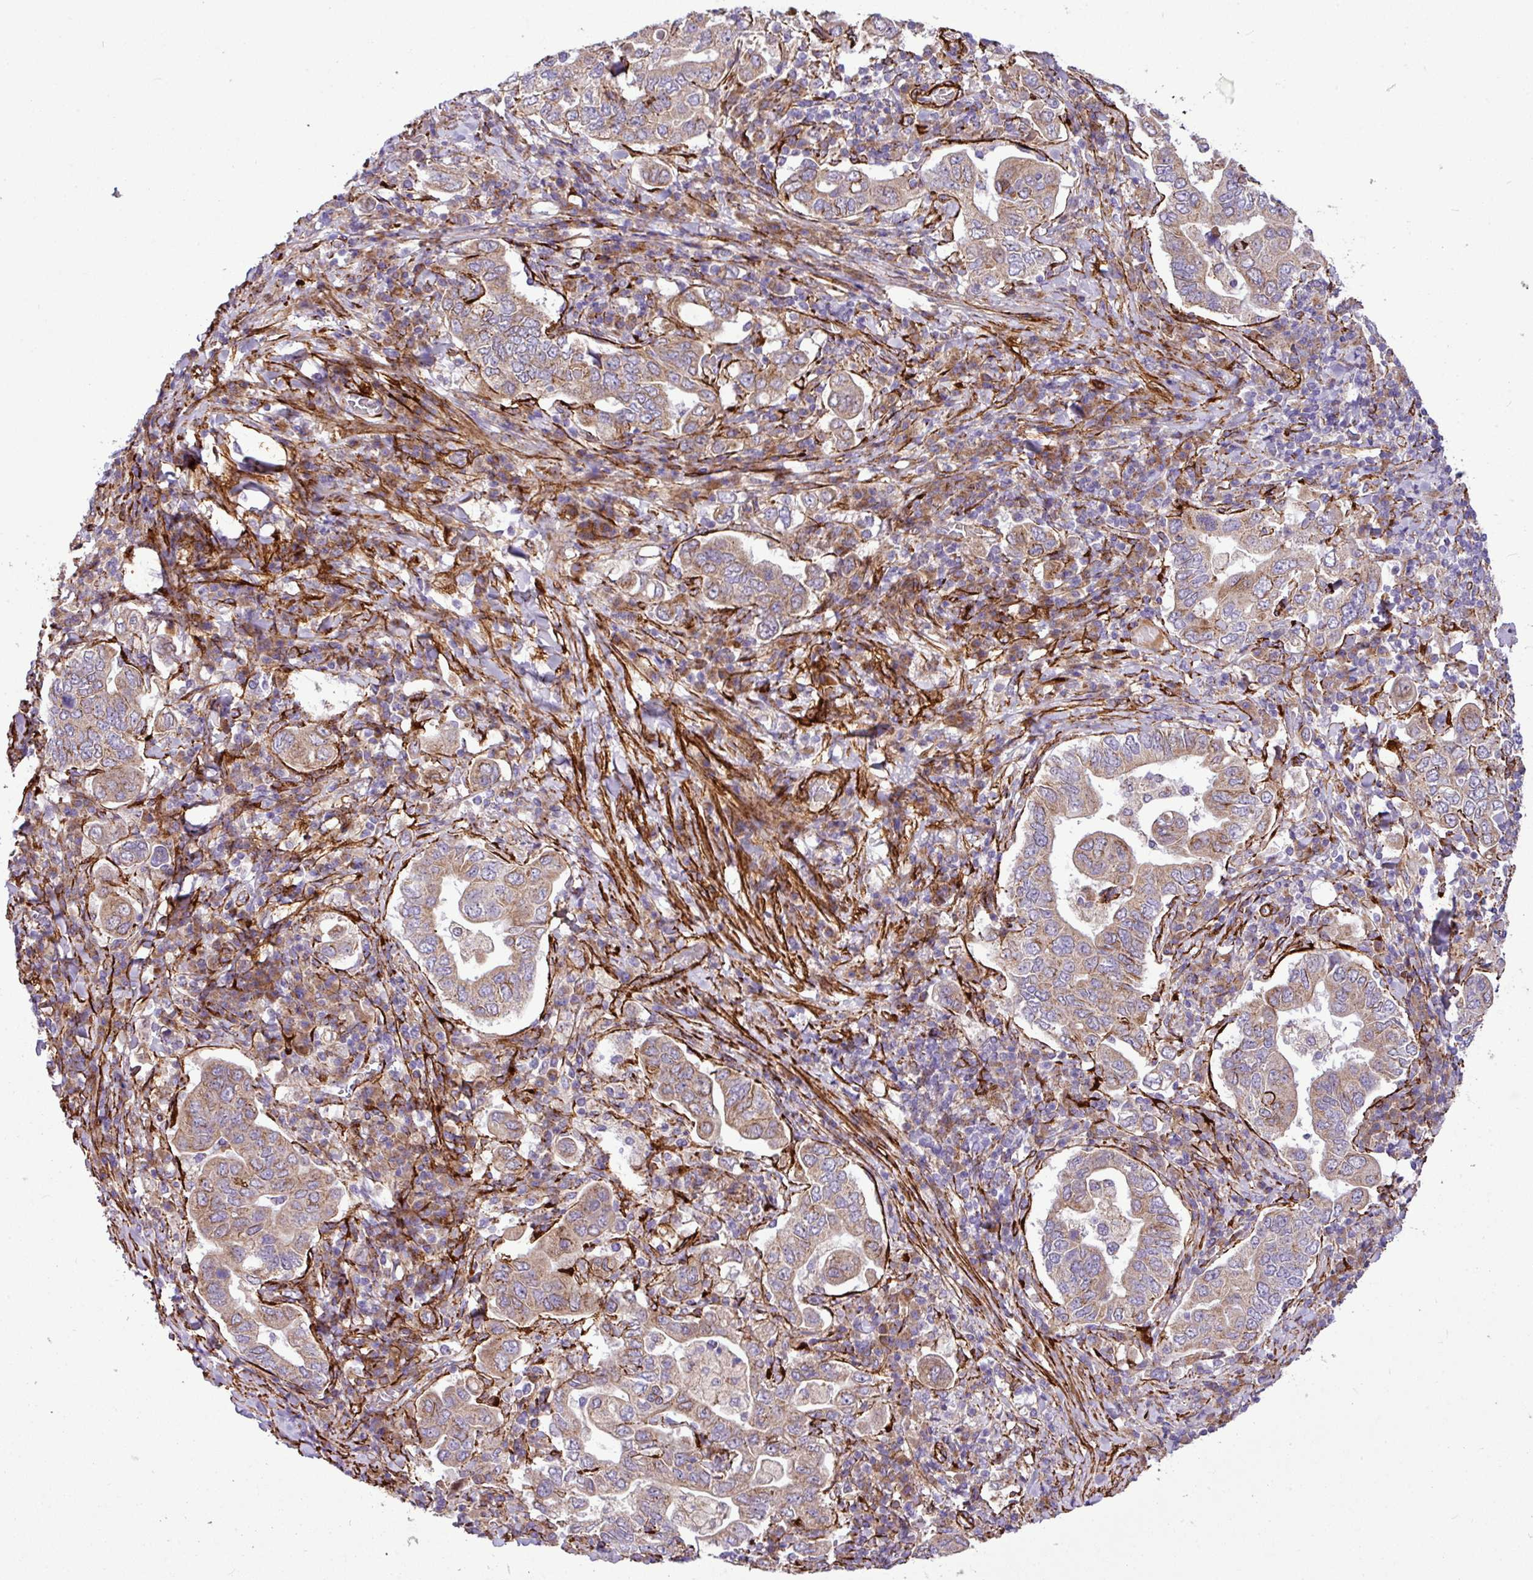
{"staining": {"intensity": "weak", "quantity": ">75%", "location": "cytoplasmic/membranous"}, "tissue": "stomach cancer", "cell_type": "Tumor cells", "image_type": "cancer", "snomed": [{"axis": "morphology", "description": "Adenocarcinoma, NOS"}, {"axis": "topography", "description": "Stomach, upper"}, {"axis": "topography", "description": "Stomach"}], "caption": "A brown stain highlights weak cytoplasmic/membranous expression of a protein in stomach cancer tumor cells.", "gene": "FAM47E", "patient": {"sex": "male", "age": 62}}